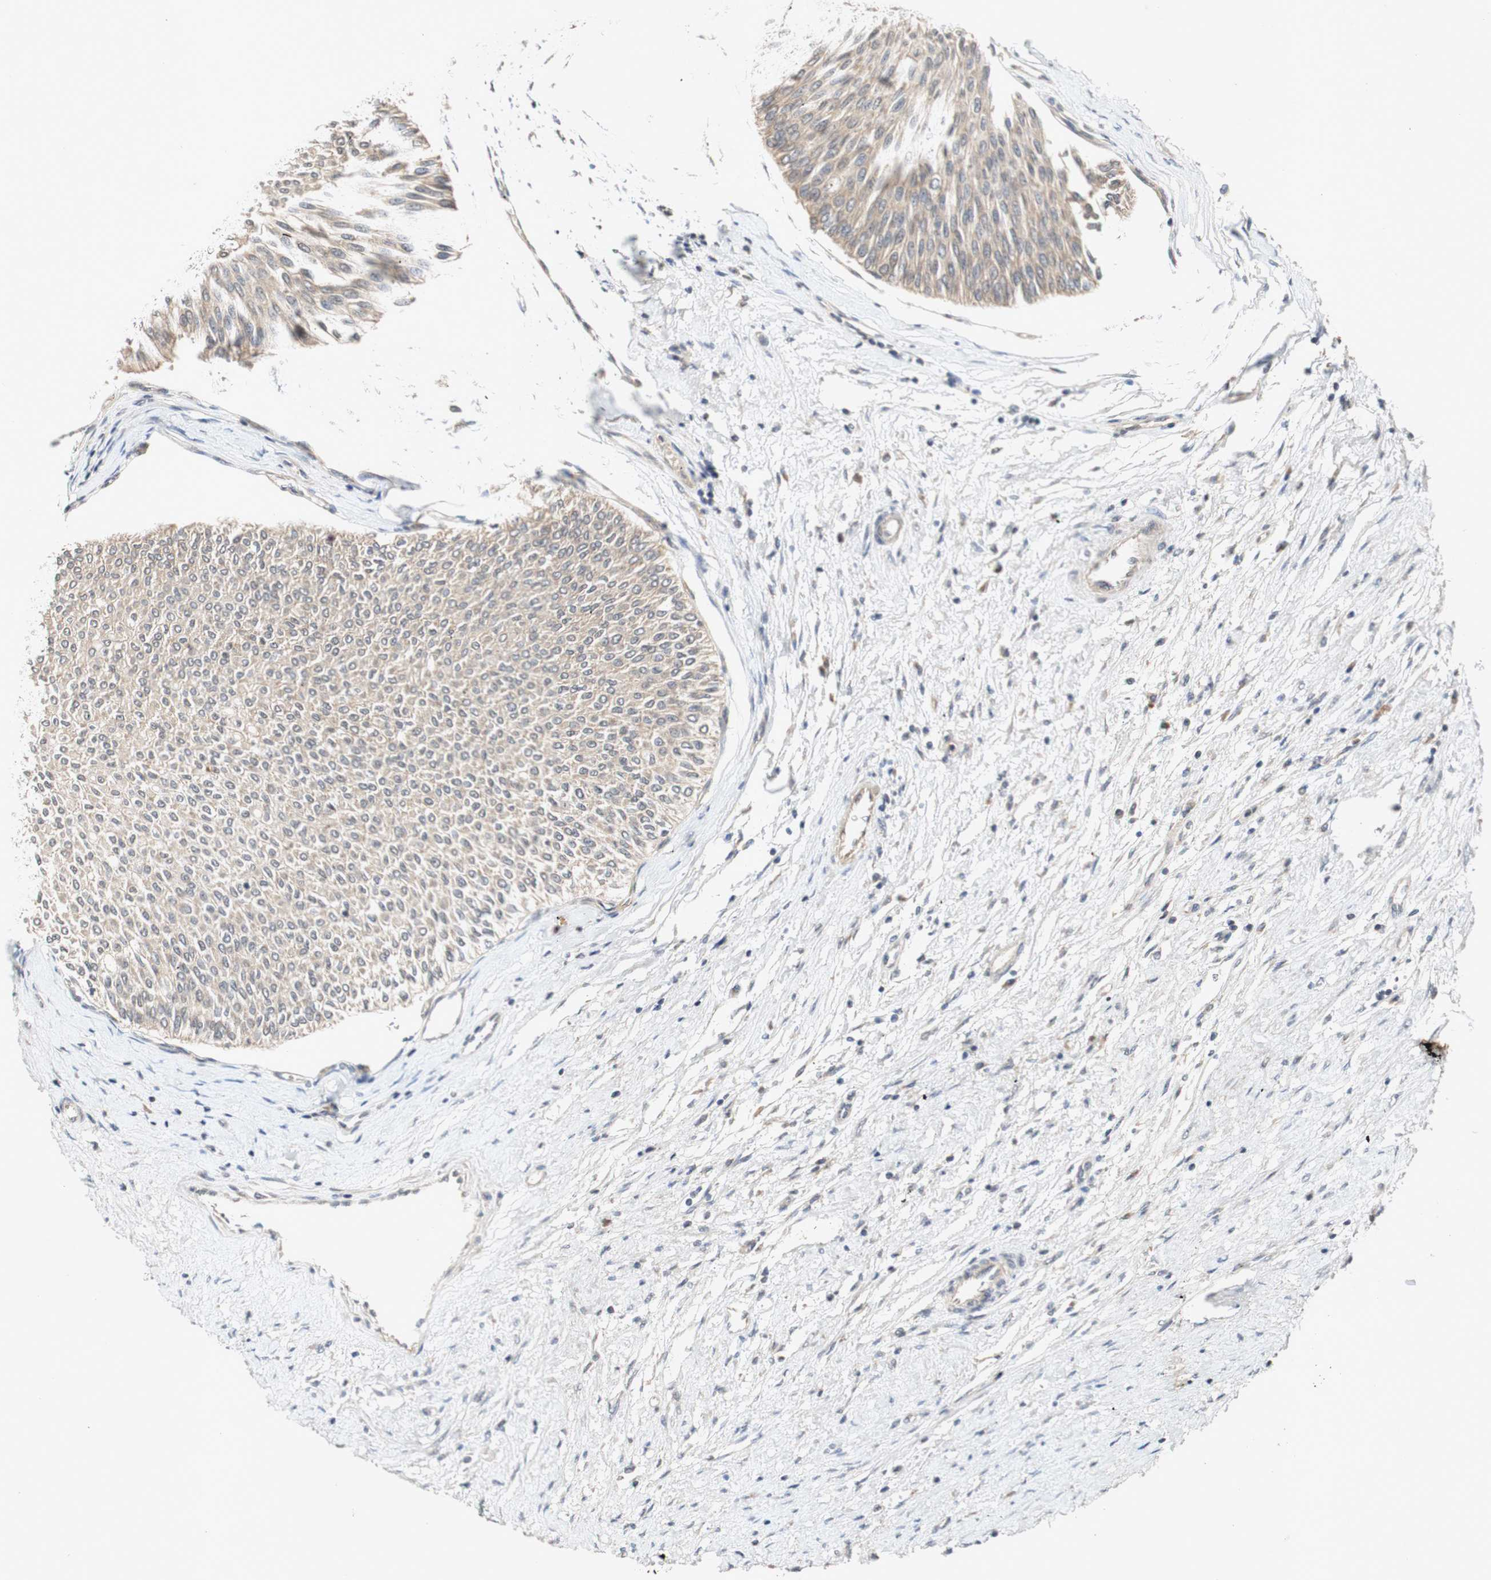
{"staining": {"intensity": "weak", "quantity": ">75%", "location": "cytoplasmic/membranous"}, "tissue": "urothelial cancer", "cell_type": "Tumor cells", "image_type": "cancer", "snomed": [{"axis": "morphology", "description": "Urothelial carcinoma, Low grade"}, {"axis": "topography", "description": "Urinary bladder"}], "caption": "Urothelial cancer stained with DAB (3,3'-diaminobenzidine) IHC displays low levels of weak cytoplasmic/membranous positivity in approximately >75% of tumor cells. (Brightfield microscopy of DAB IHC at high magnification).", "gene": "PIN1", "patient": {"sex": "male", "age": 78}}